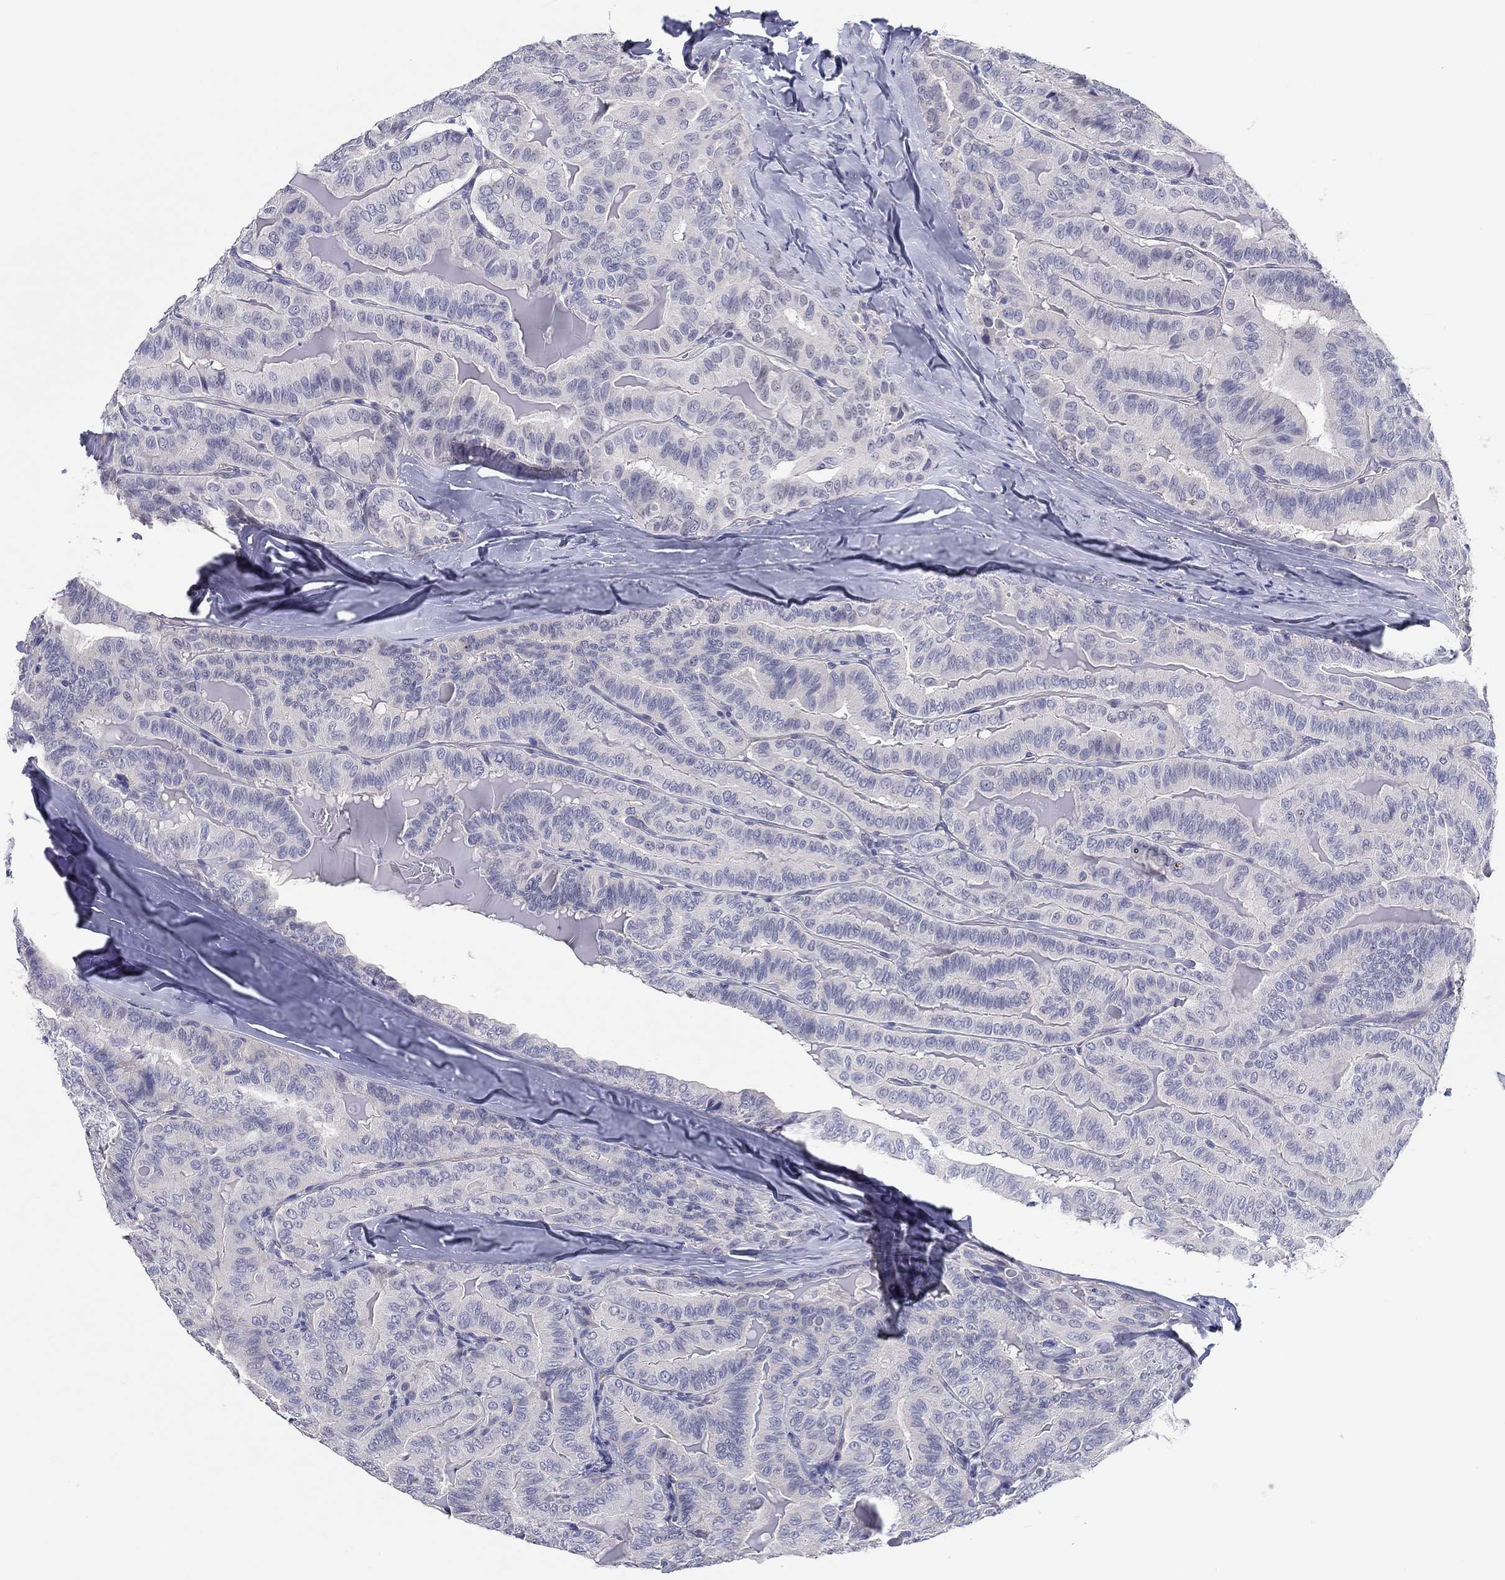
{"staining": {"intensity": "negative", "quantity": "none", "location": "none"}, "tissue": "thyroid cancer", "cell_type": "Tumor cells", "image_type": "cancer", "snomed": [{"axis": "morphology", "description": "Papillary adenocarcinoma, NOS"}, {"axis": "topography", "description": "Thyroid gland"}], "caption": "Immunohistochemistry of thyroid cancer demonstrates no expression in tumor cells.", "gene": "CRYGD", "patient": {"sex": "female", "age": 68}}